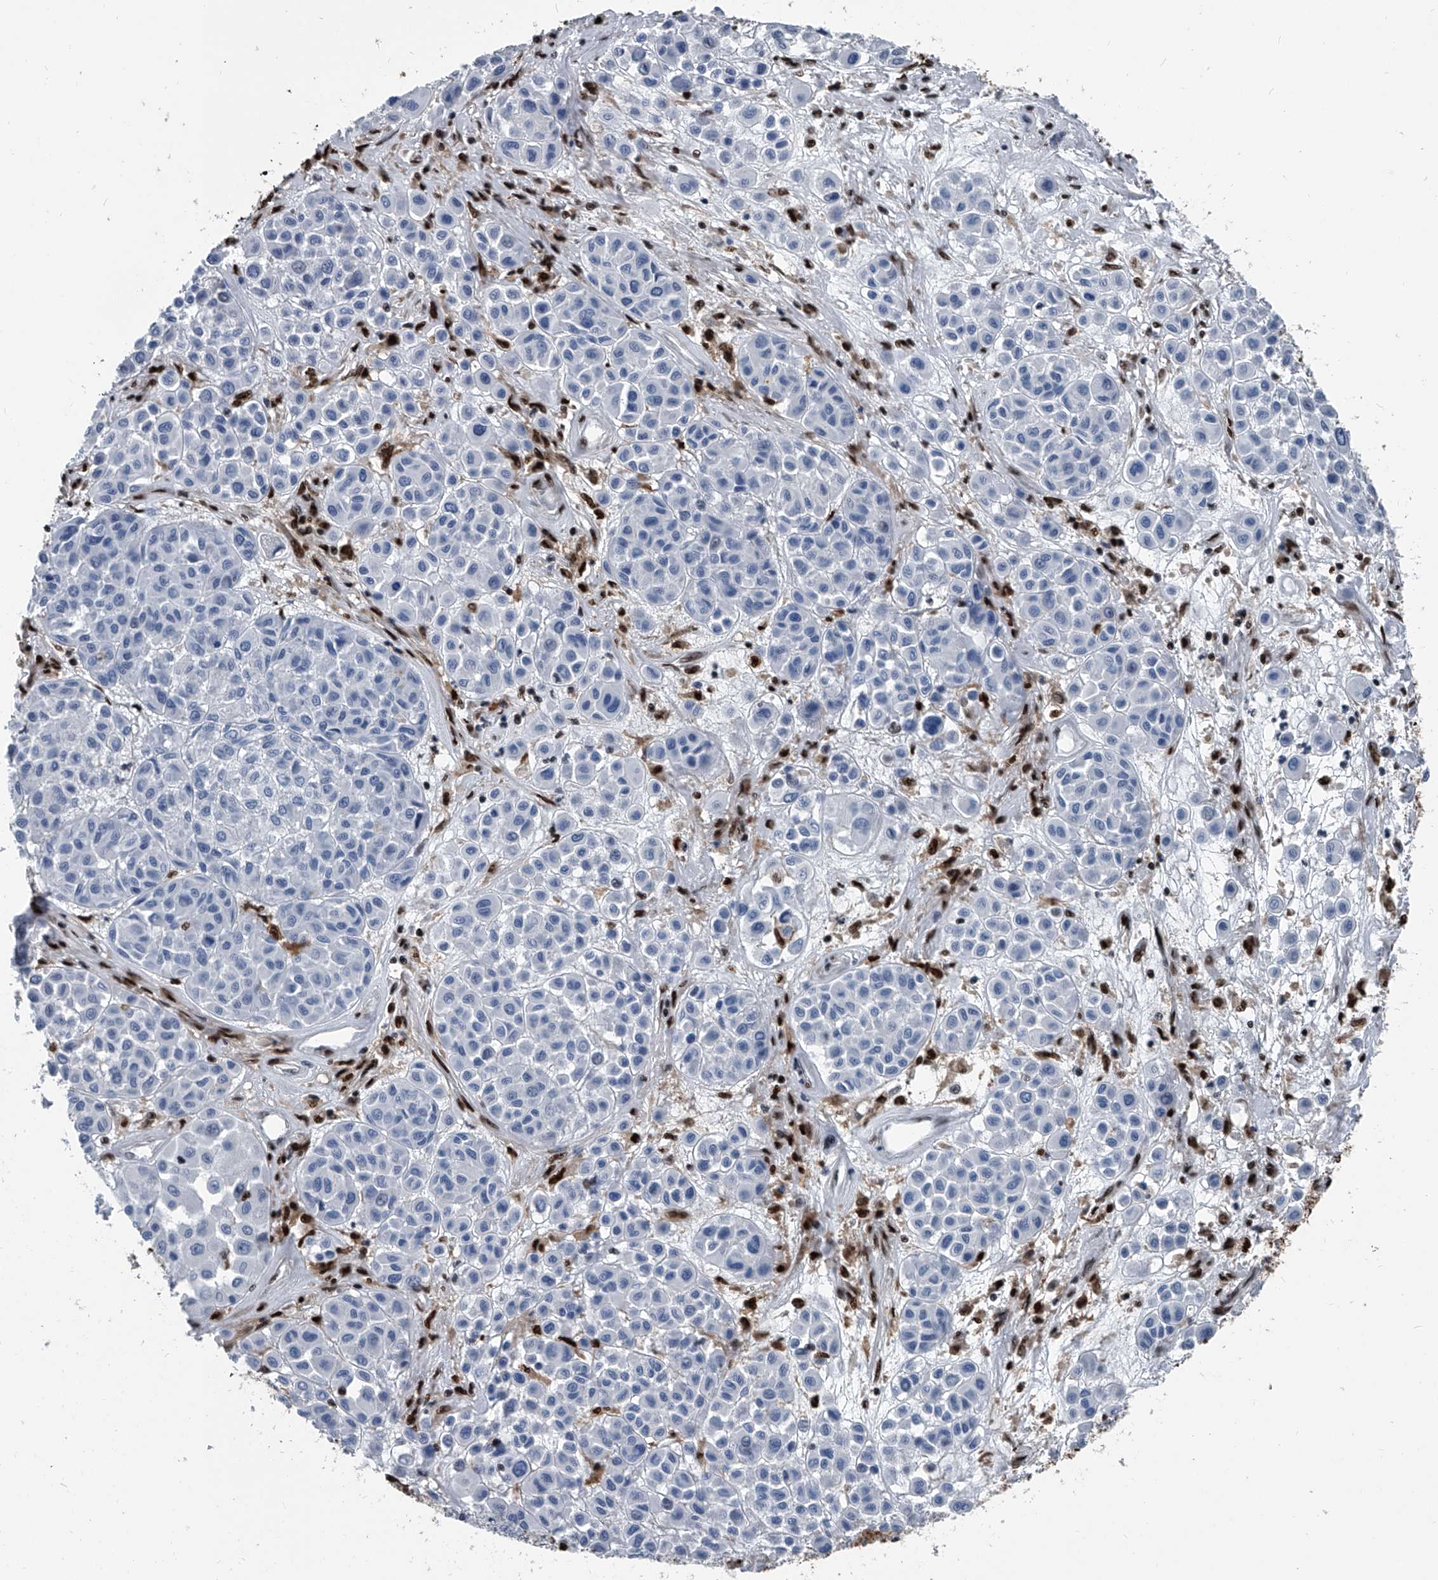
{"staining": {"intensity": "negative", "quantity": "none", "location": "none"}, "tissue": "melanoma", "cell_type": "Tumor cells", "image_type": "cancer", "snomed": [{"axis": "morphology", "description": "Malignant melanoma, Metastatic site"}, {"axis": "topography", "description": "Soft tissue"}], "caption": "Tumor cells are negative for protein expression in human malignant melanoma (metastatic site).", "gene": "FKBP5", "patient": {"sex": "male", "age": 41}}